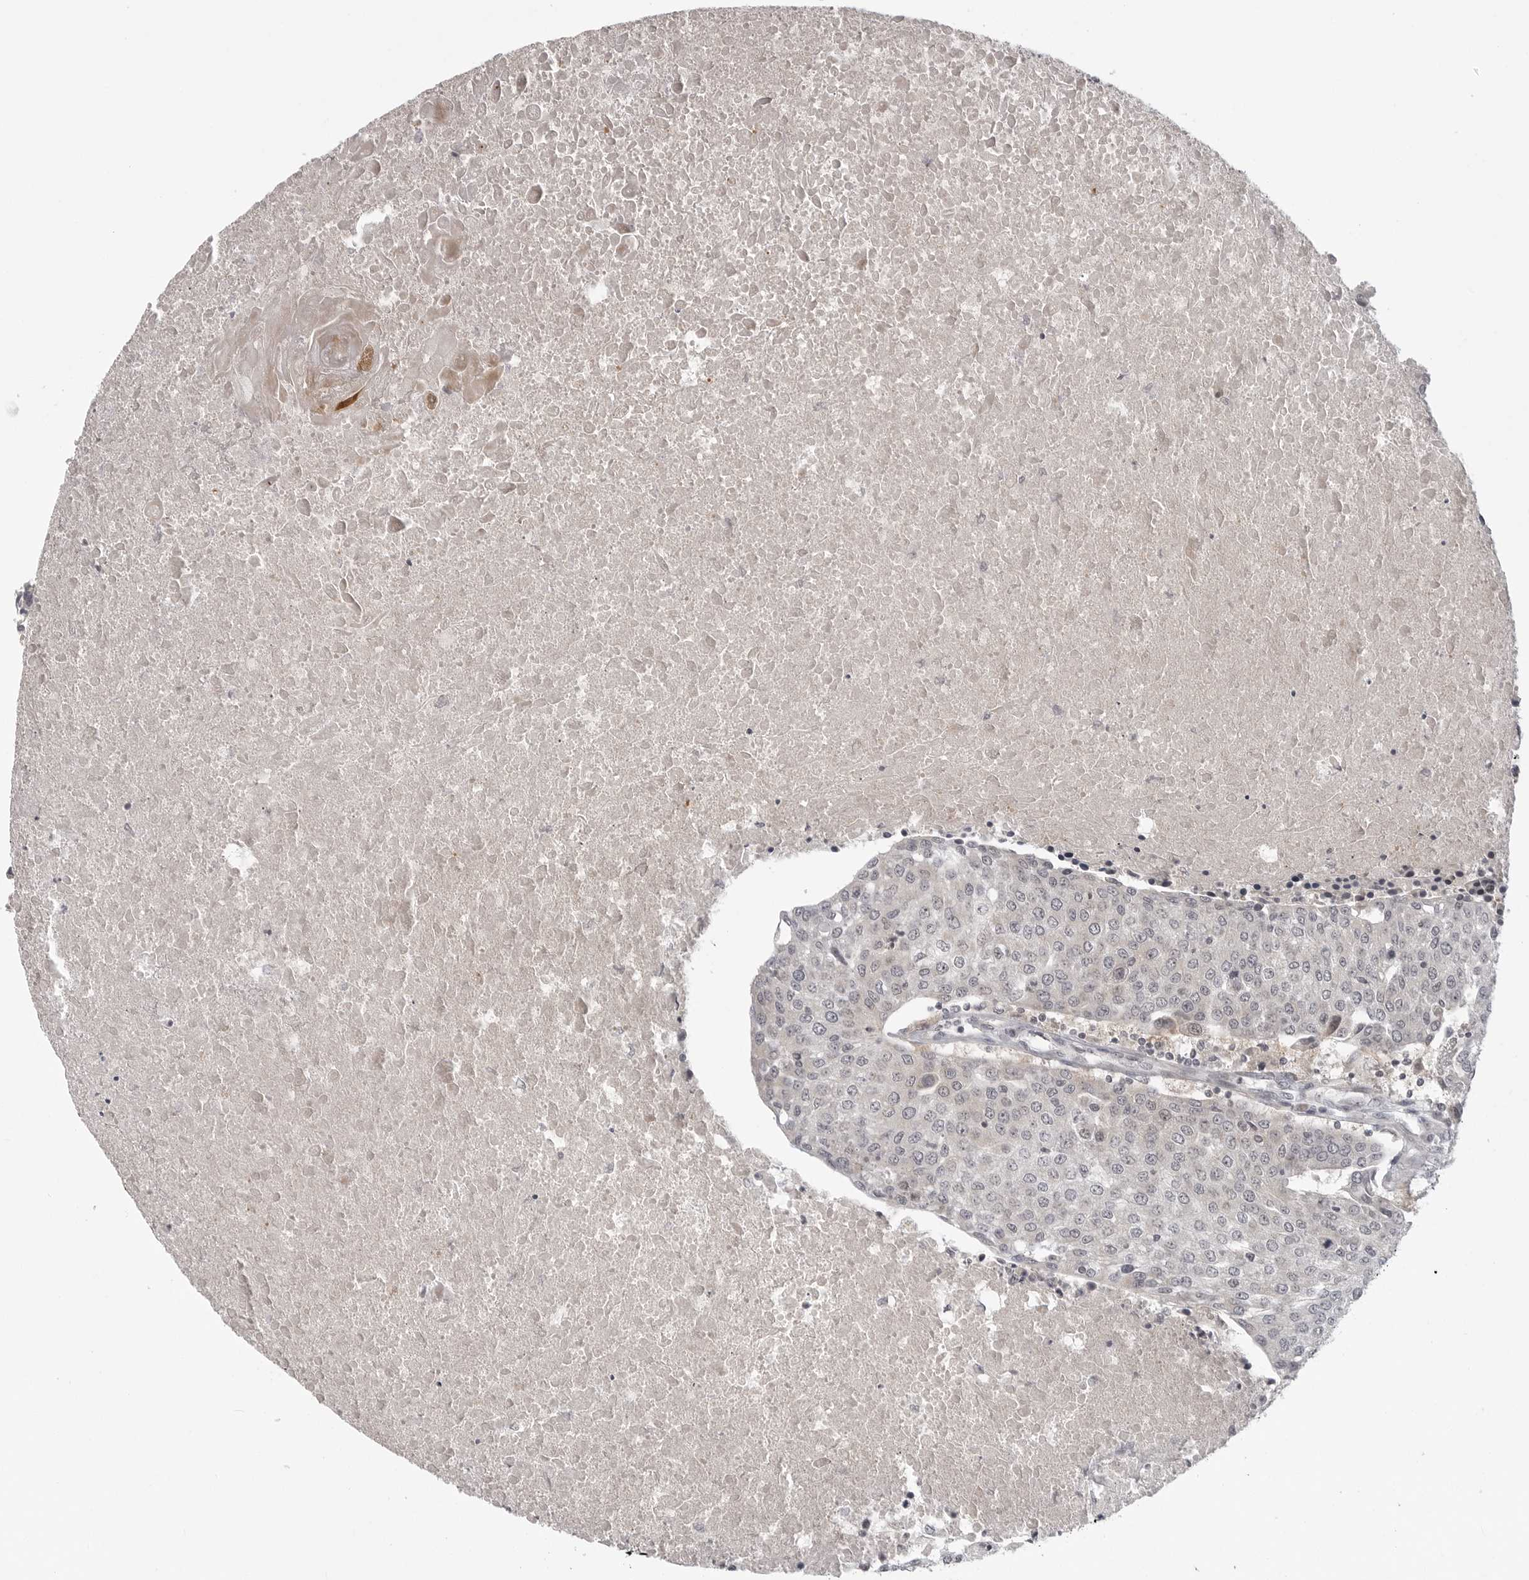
{"staining": {"intensity": "negative", "quantity": "none", "location": "none"}, "tissue": "urothelial cancer", "cell_type": "Tumor cells", "image_type": "cancer", "snomed": [{"axis": "morphology", "description": "Urothelial carcinoma, High grade"}, {"axis": "topography", "description": "Urinary bladder"}], "caption": "The micrograph displays no significant positivity in tumor cells of high-grade urothelial carcinoma.", "gene": "CD300LD", "patient": {"sex": "female", "age": 85}}